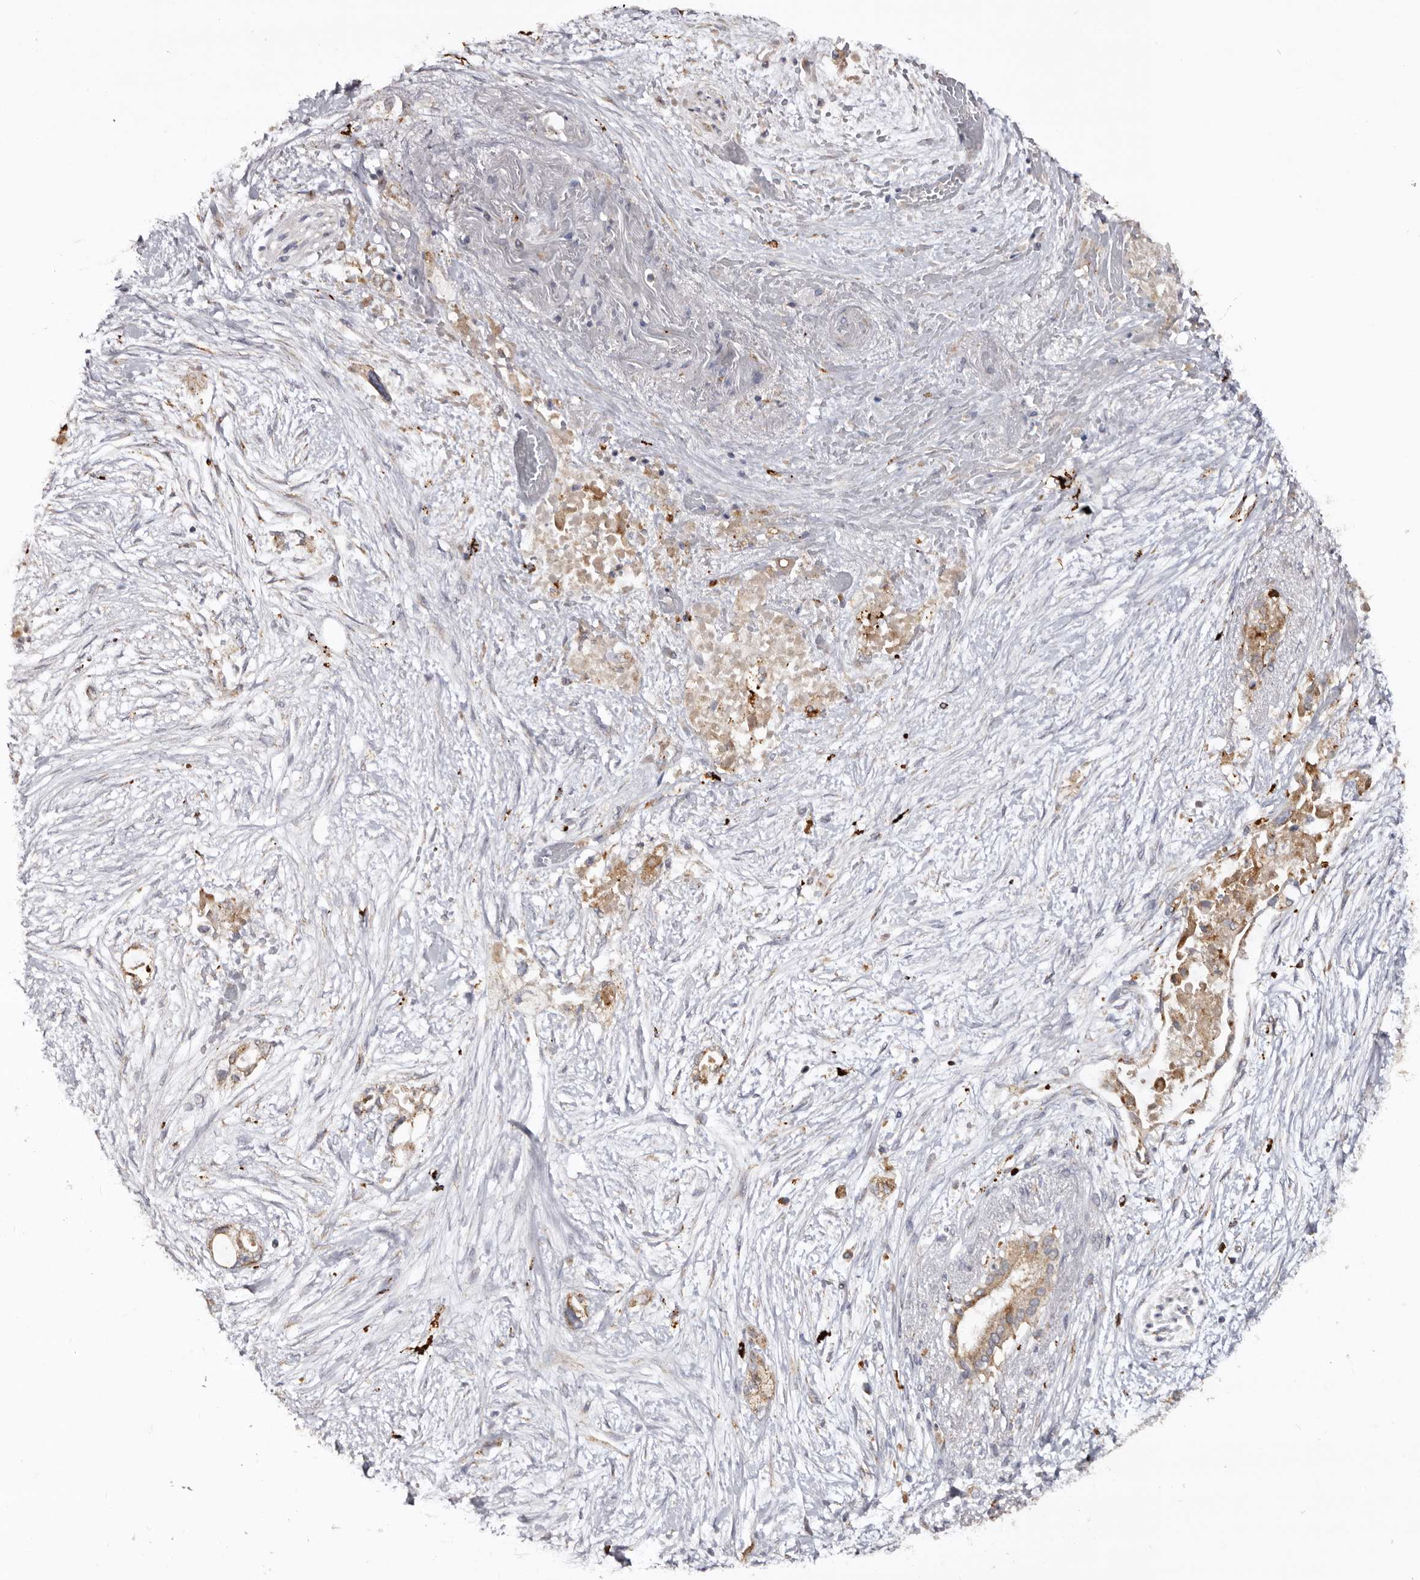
{"staining": {"intensity": "moderate", "quantity": ">75%", "location": "cytoplasmic/membranous"}, "tissue": "pancreatic cancer", "cell_type": "Tumor cells", "image_type": "cancer", "snomed": [{"axis": "morphology", "description": "Adenocarcinoma, NOS"}, {"axis": "topography", "description": "Pancreas"}], "caption": "This is an image of immunohistochemistry (IHC) staining of pancreatic adenocarcinoma, which shows moderate positivity in the cytoplasmic/membranous of tumor cells.", "gene": "MECR", "patient": {"sex": "male", "age": 53}}